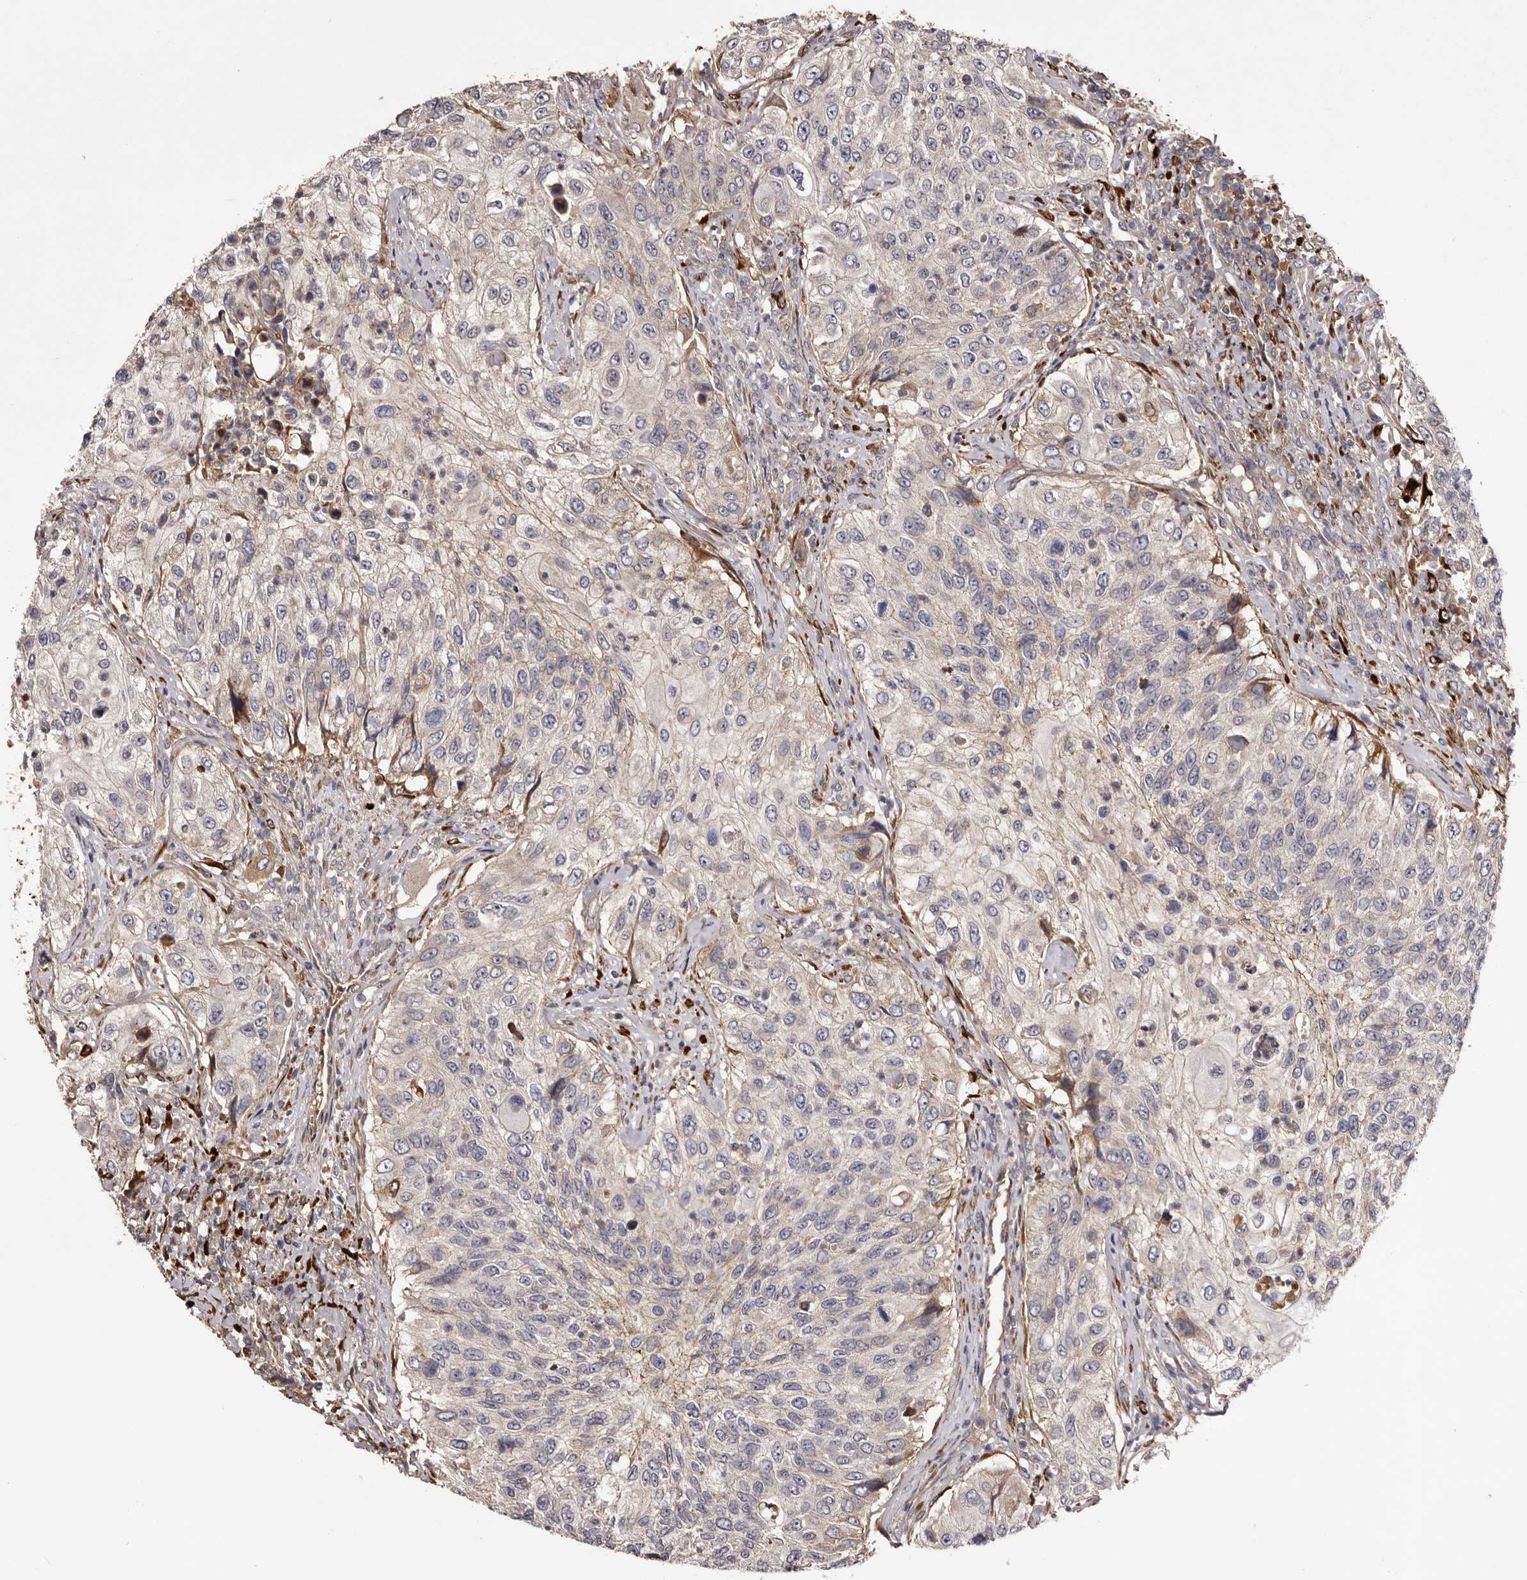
{"staining": {"intensity": "weak", "quantity": "<25%", "location": "cytoplasmic/membranous"}, "tissue": "urothelial cancer", "cell_type": "Tumor cells", "image_type": "cancer", "snomed": [{"axis": "morphology", "description": "Urothelial carcinoma, High grade"}, {"axis": "topography", "description": "Urinary bladder"}], "caption": "There is no significant expression in tumor cells of urothelial cancer.", "gene": "CYP1B1", "patient": {"sex": "female", "age": 60}}